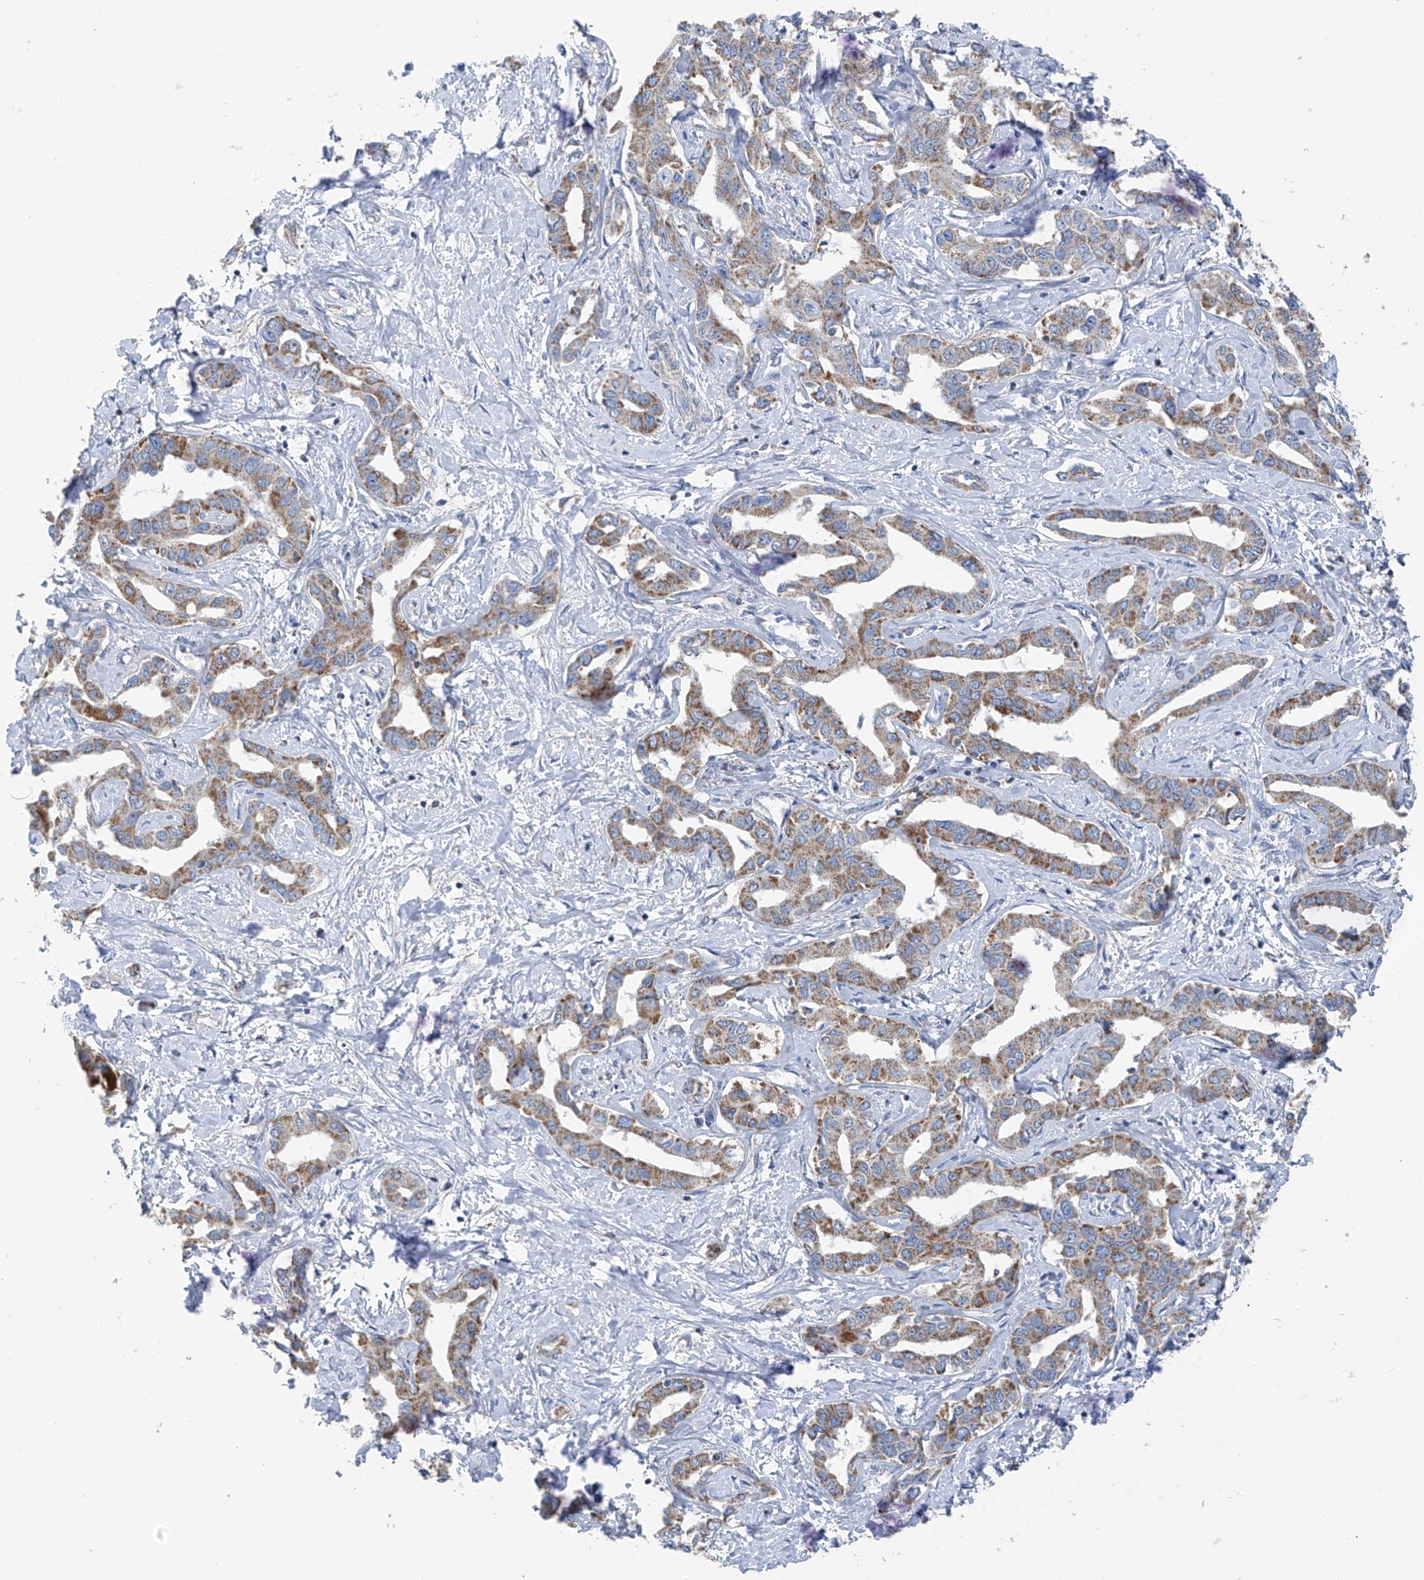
{"staining": {"intensity": "moderate", "quantity": ">75%", "location": "cytoplasmic/membranous"}, "tissue": "liver cancer", "cell_type": "Tumor cells", "image_type": "cancer", "snomed": [{"axis": "morphology", "description": "Cholangiocarcinoma"}, {"axis": "topography", "description": "Liver"}], "caption": "Protein analysis of liver cancer tissue displays moderate cytoplasmic/membranous positivity in about >75% of tumor cells.", "gene": "SYN3", "patient": {"sex": "male", "age": 59}}